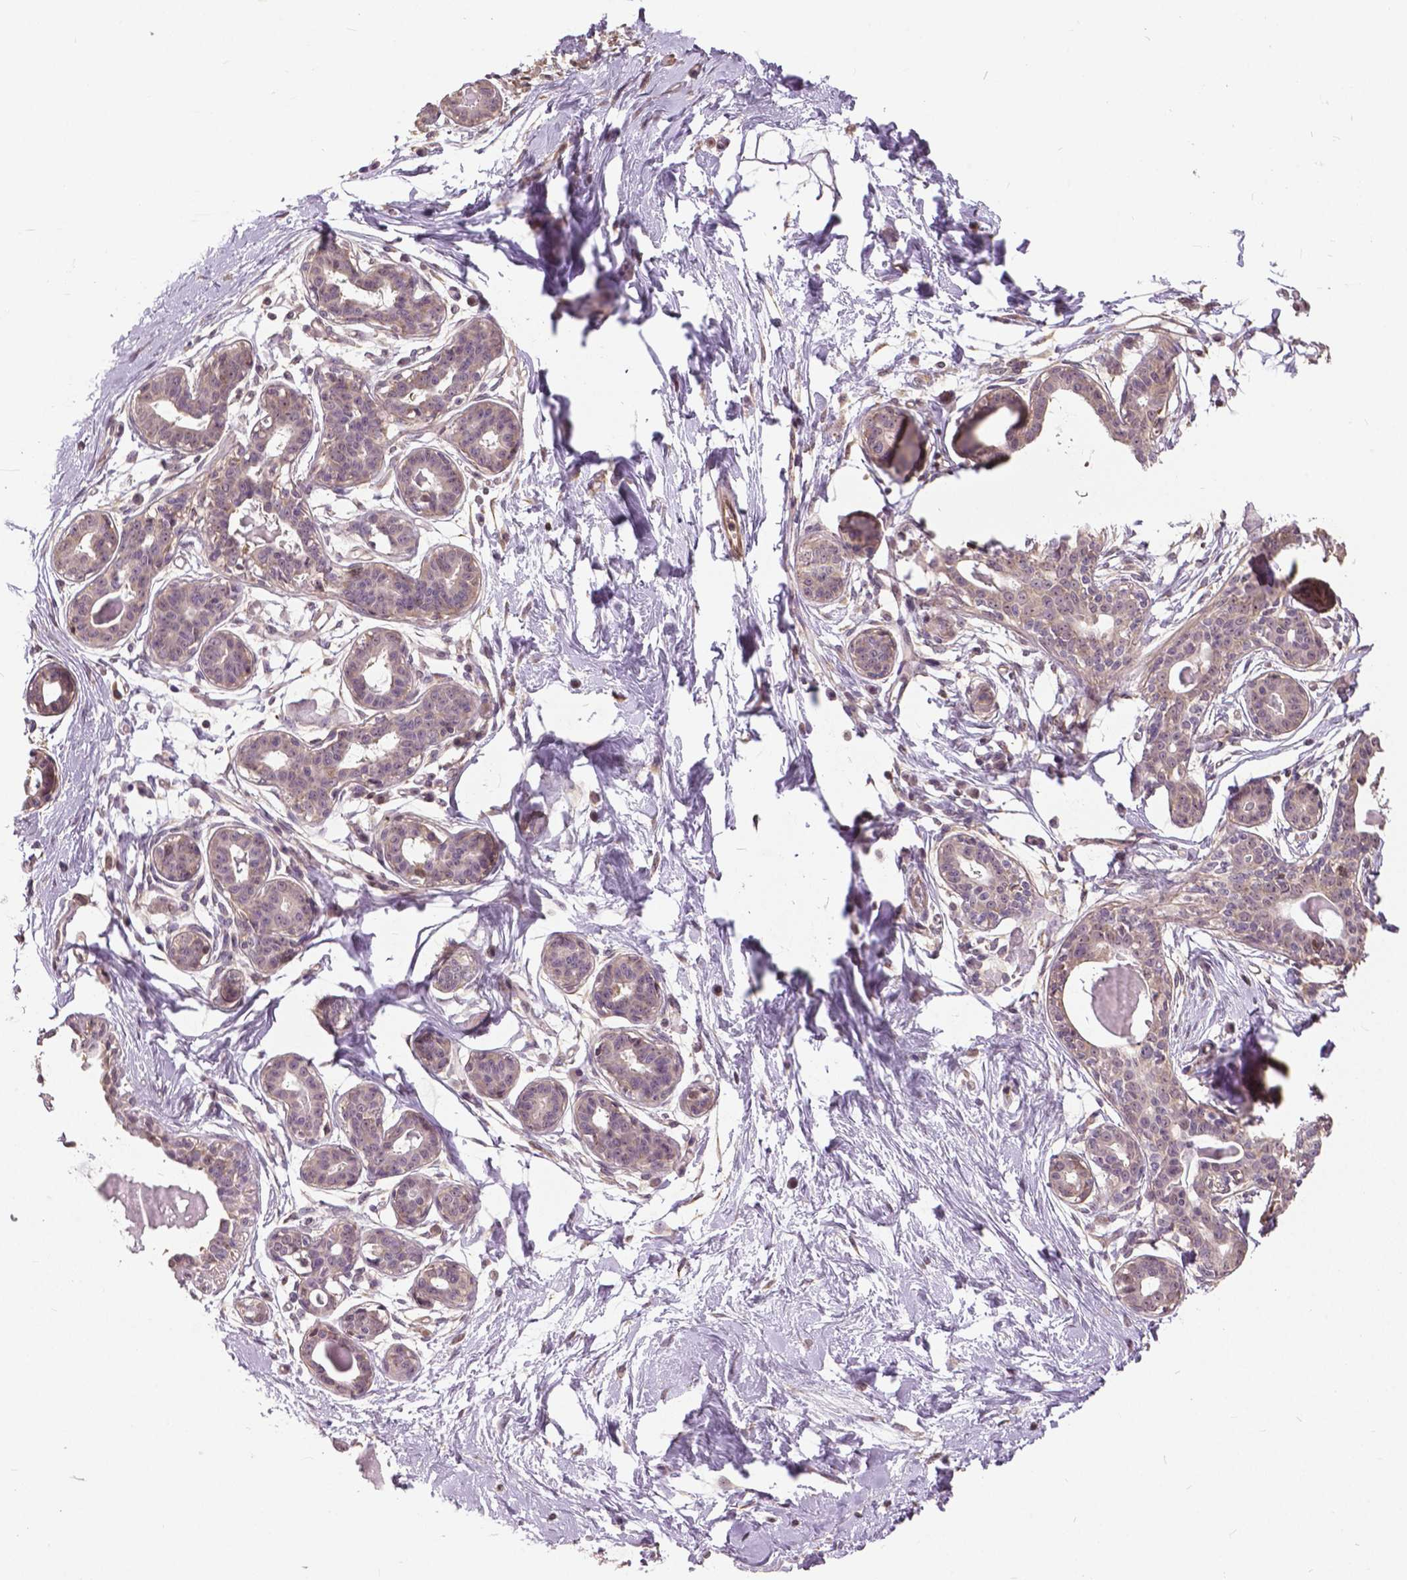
{"staining": {"intensity": "weak", "quantity": "25%-75%", "location": "cytoplasmic/membranous"}, "tissue": "breast", "cell_type": "Adipocytes", "image_type": "normal", "snomed": [{"axis": "morphology", "description": "Normal tissue, NOS"}, {"axis": "topography", "description": "Breast"}], "caption": "Protein positivity by immunohistochemistry exhibits weak cytoplasmic/membranous expression in about 25%-75% of adipocytes in unremarkable breast.", "gene": "ANXA13", "patient": {"sex": "female", "age": 45}}